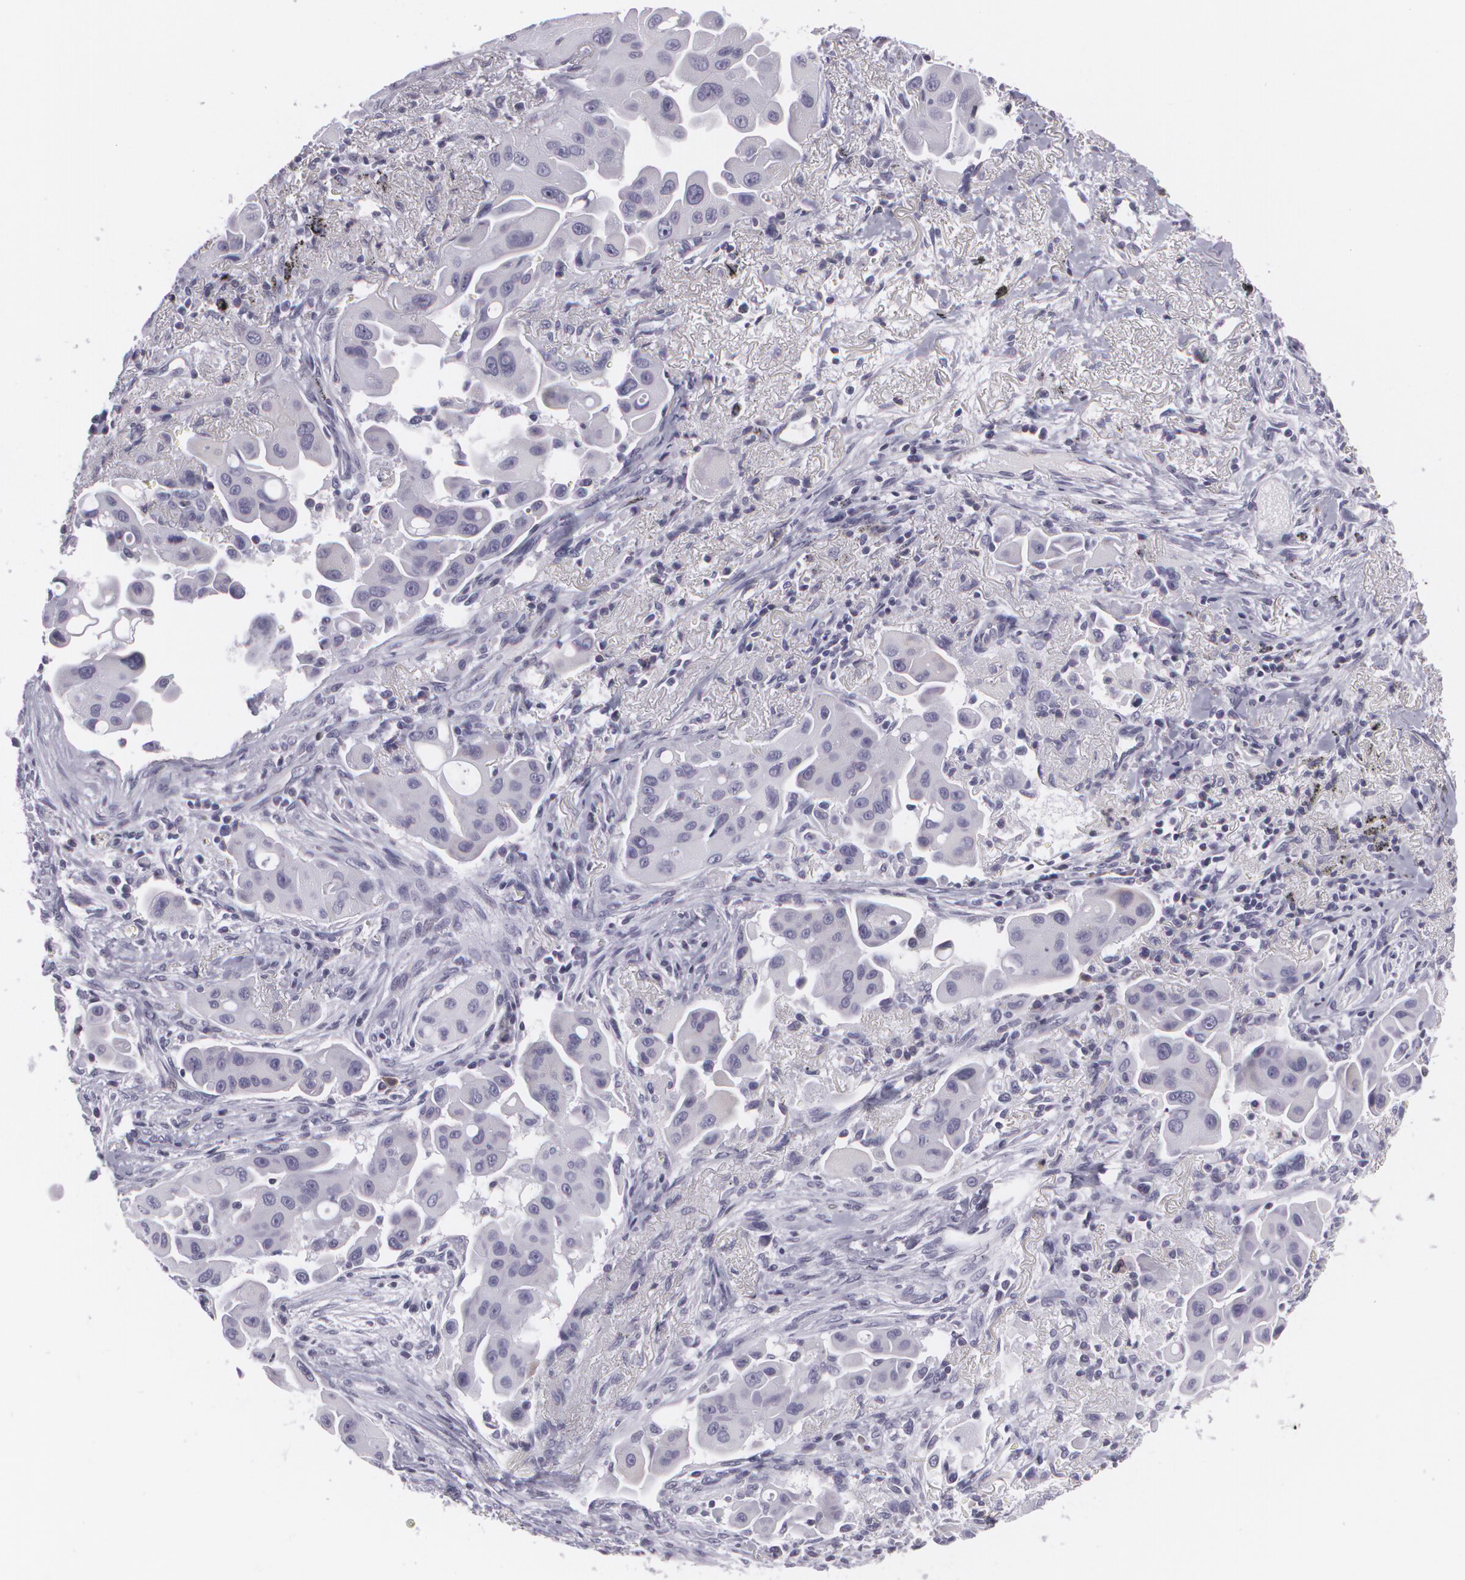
{"staining": {"intensity": "negative", "quantity": "none", "location": "none"}, "tissue": "lung cancer", "cell_type": "Tumor cells", "image_type": "cancer", "snomed": [{"axis": "morphology", "description": "Adenocarcinoma, NOS"}, {"axis": "topography", "description": "Lung"}], "caption": "Immunohistochemistry (IHC) of human lung cancer reveals no staining in tumor cells.", "gene": "MAP2", "patient": {"sex": "male", "age": 68}}